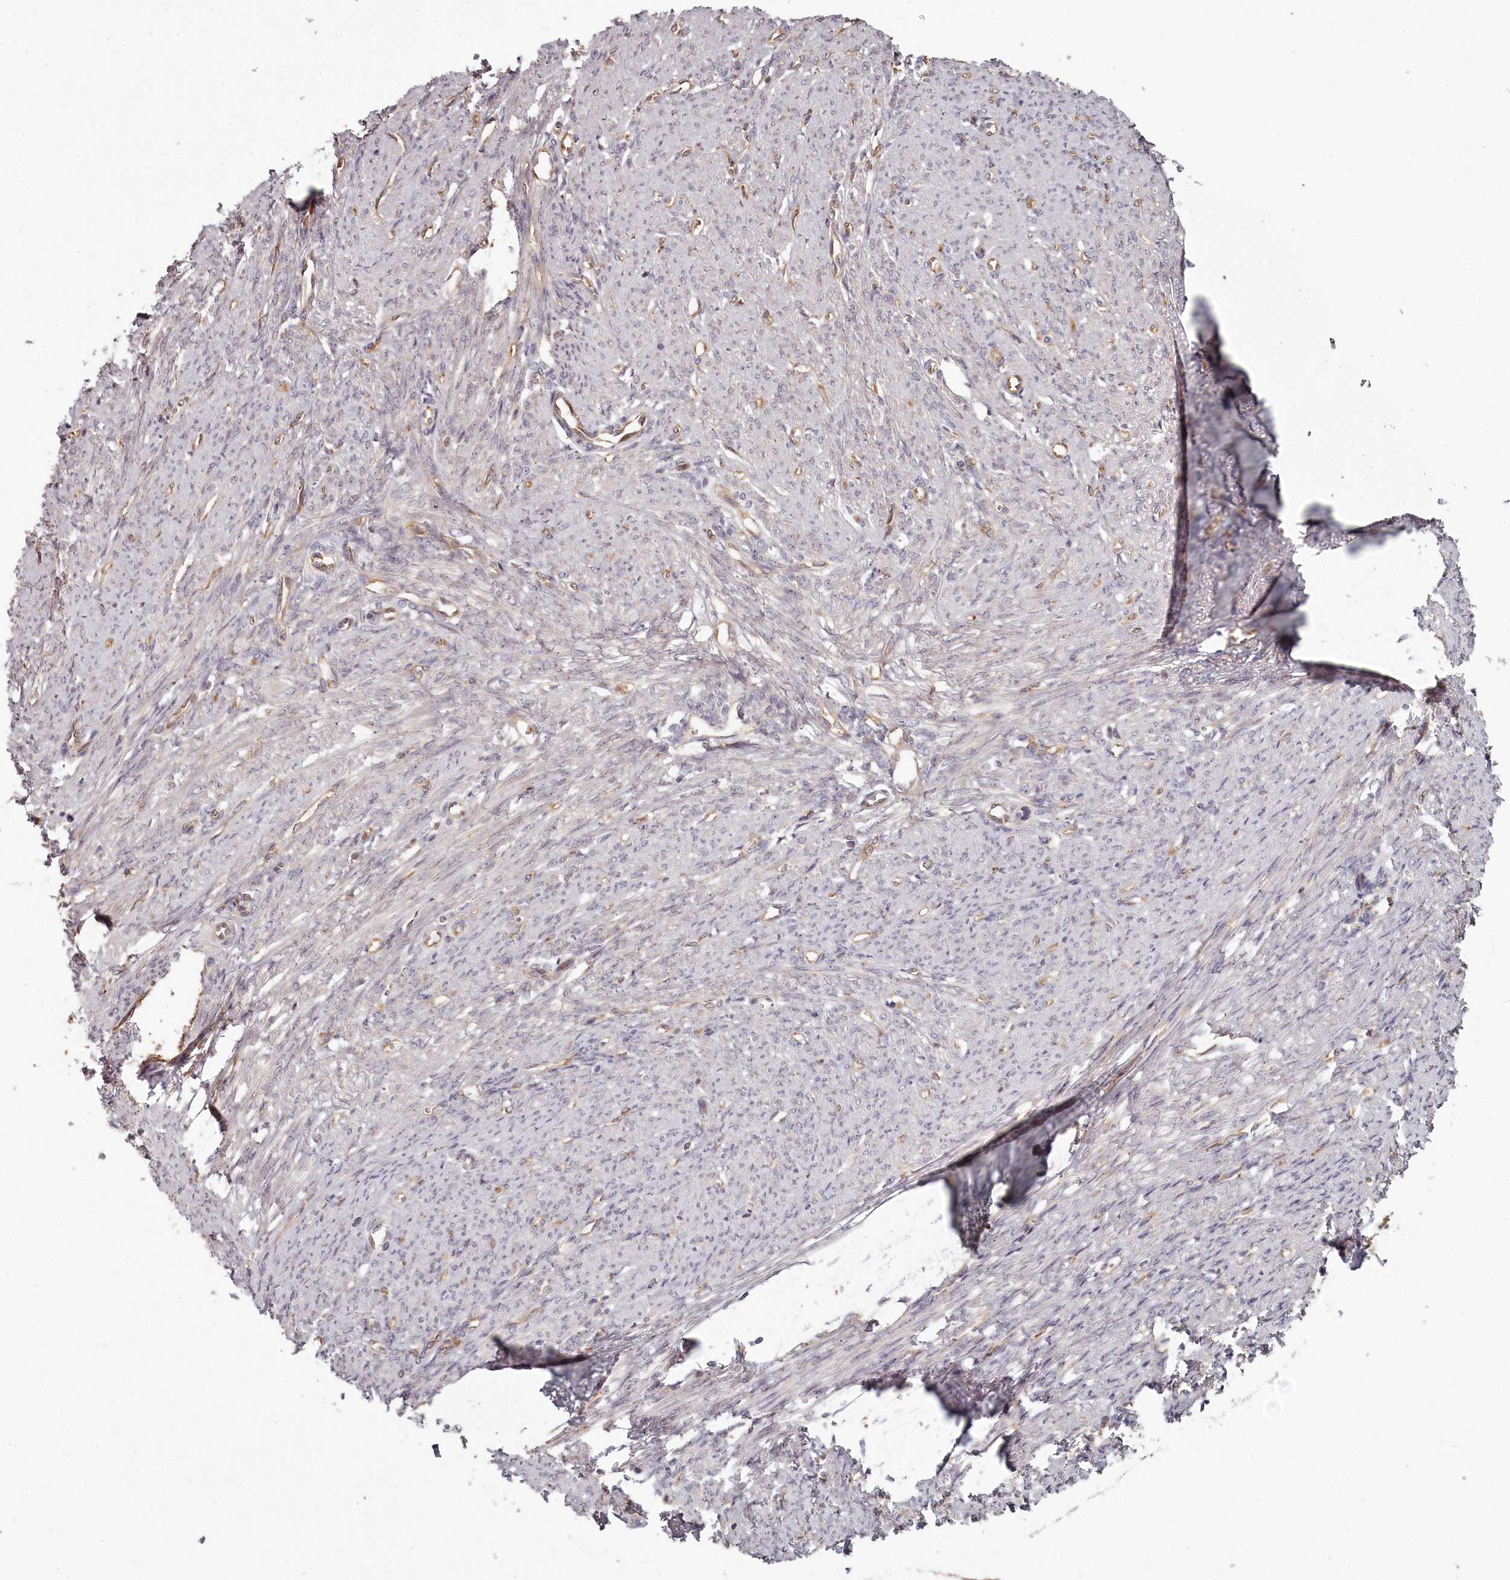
{"staining": {"intensity": "weak", "quantity": "<25%", "location": "cytoplasmic/membranous"}, "tissue": "smooth muscle", "cell_type": "Smooth muscle cells", "image_type": "normal", "snomed": [{"axis": "morphology", "description": "Normal tissue, NOS"}, {"axis": "topography", "description": "Smooth muscle"}, {"axis": "topography", "description": "Uterus"}], "caption": "A high-resolution histopathology image shows immunohistochemistry (IHC) staining of normal smooth muscle, which reveals no significant expression in smooth muscle cells.", "gene": "TMIE", "patient": {"sex": "female", "age": 59}}